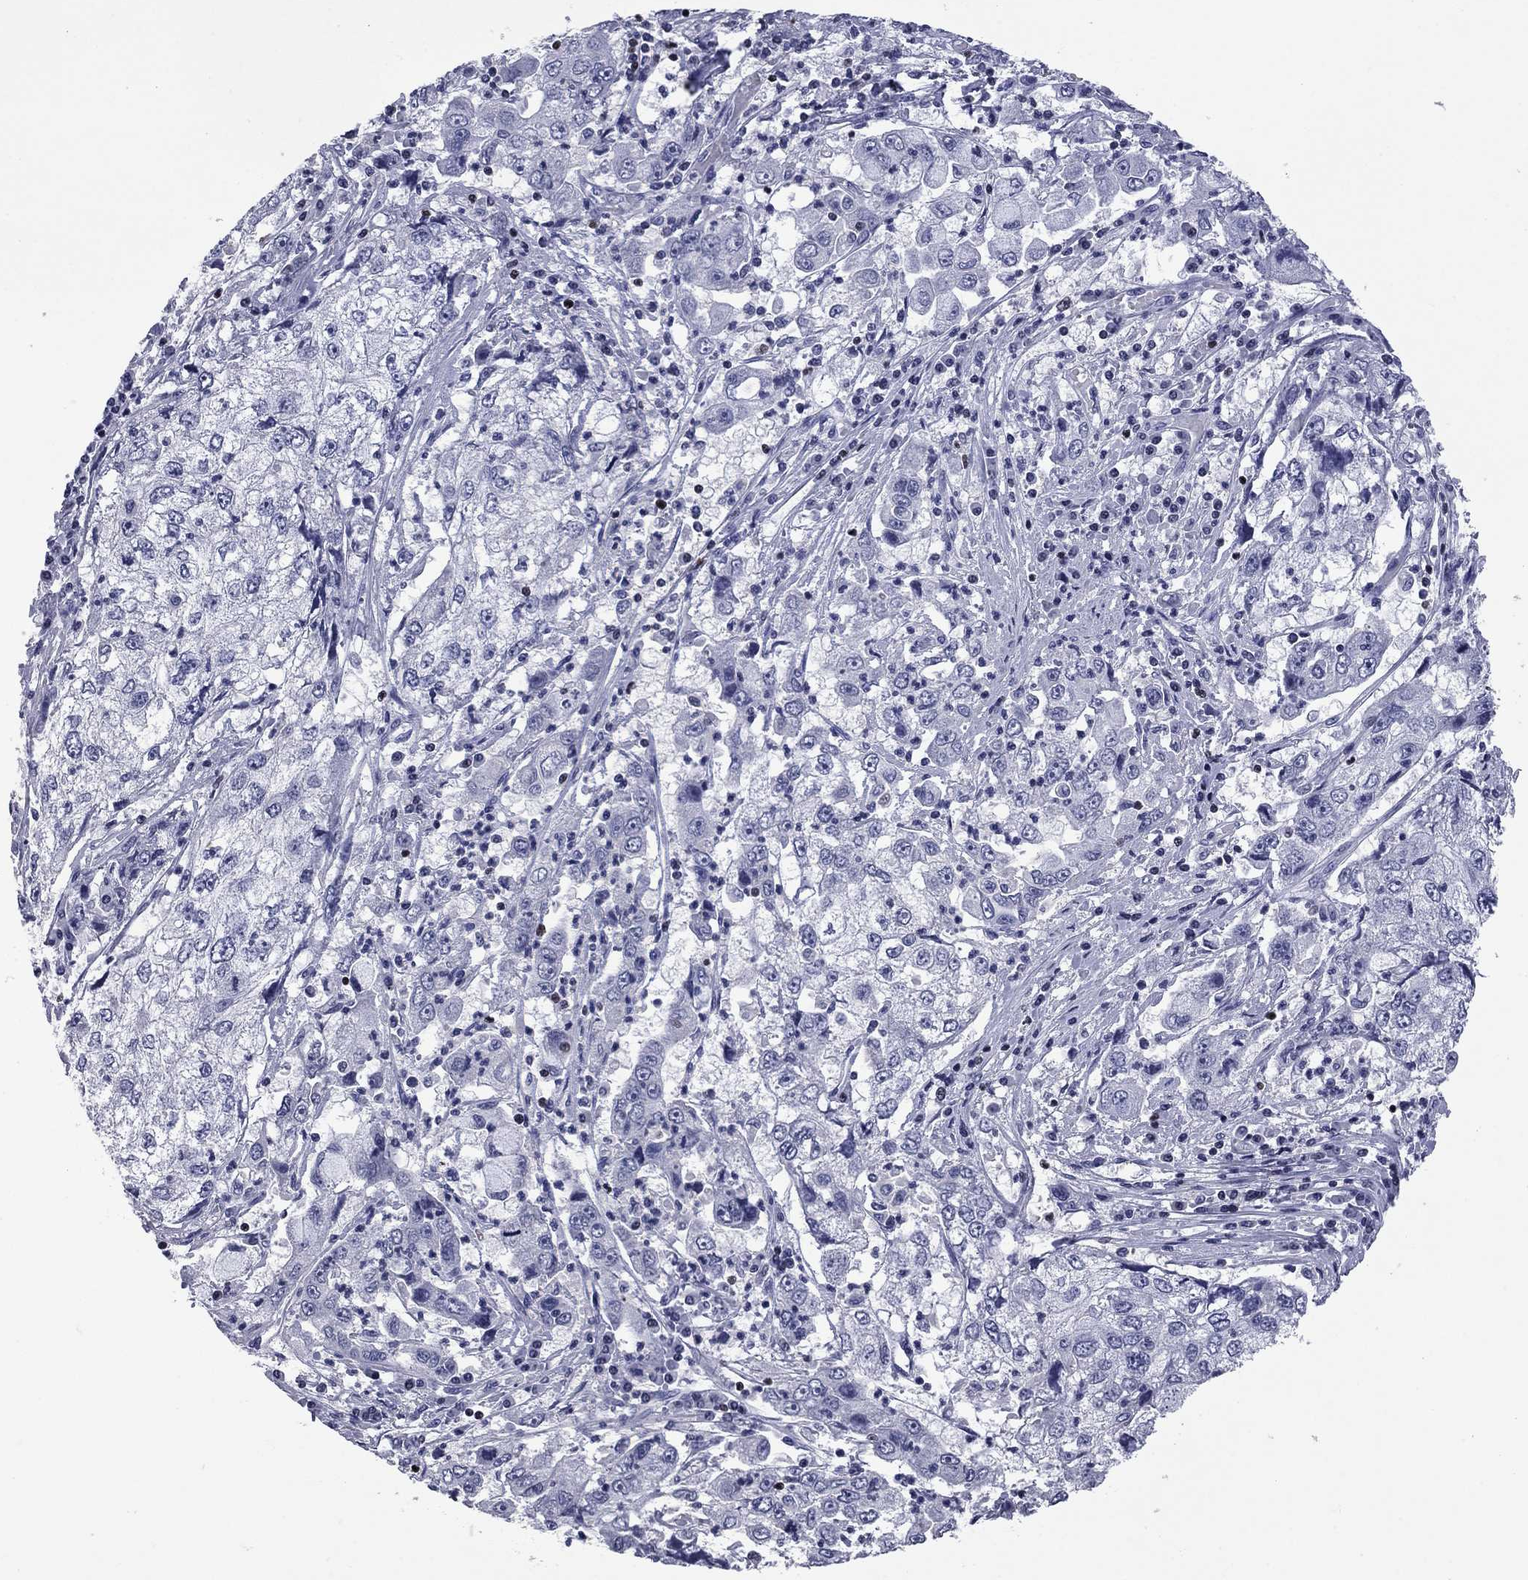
{"staining": {"intensity": "negative", "quantity": "none", "location": "none"}, "tissue": "cervical cancer", "cell_type": "Tumor cells", "image_type": "cancer", "snomed": [{"axis": "morphology", "description": "Squamous cell carcinoma, NOS"}, {"axis": "topography", "description": "Cervix"}], "caption": "Immunohistochemical staining of human cervical cancer exhibits no significant staining in tumor cells.", "gene": "IKZF3", "patient": {"sex": "female", "age": 36}}